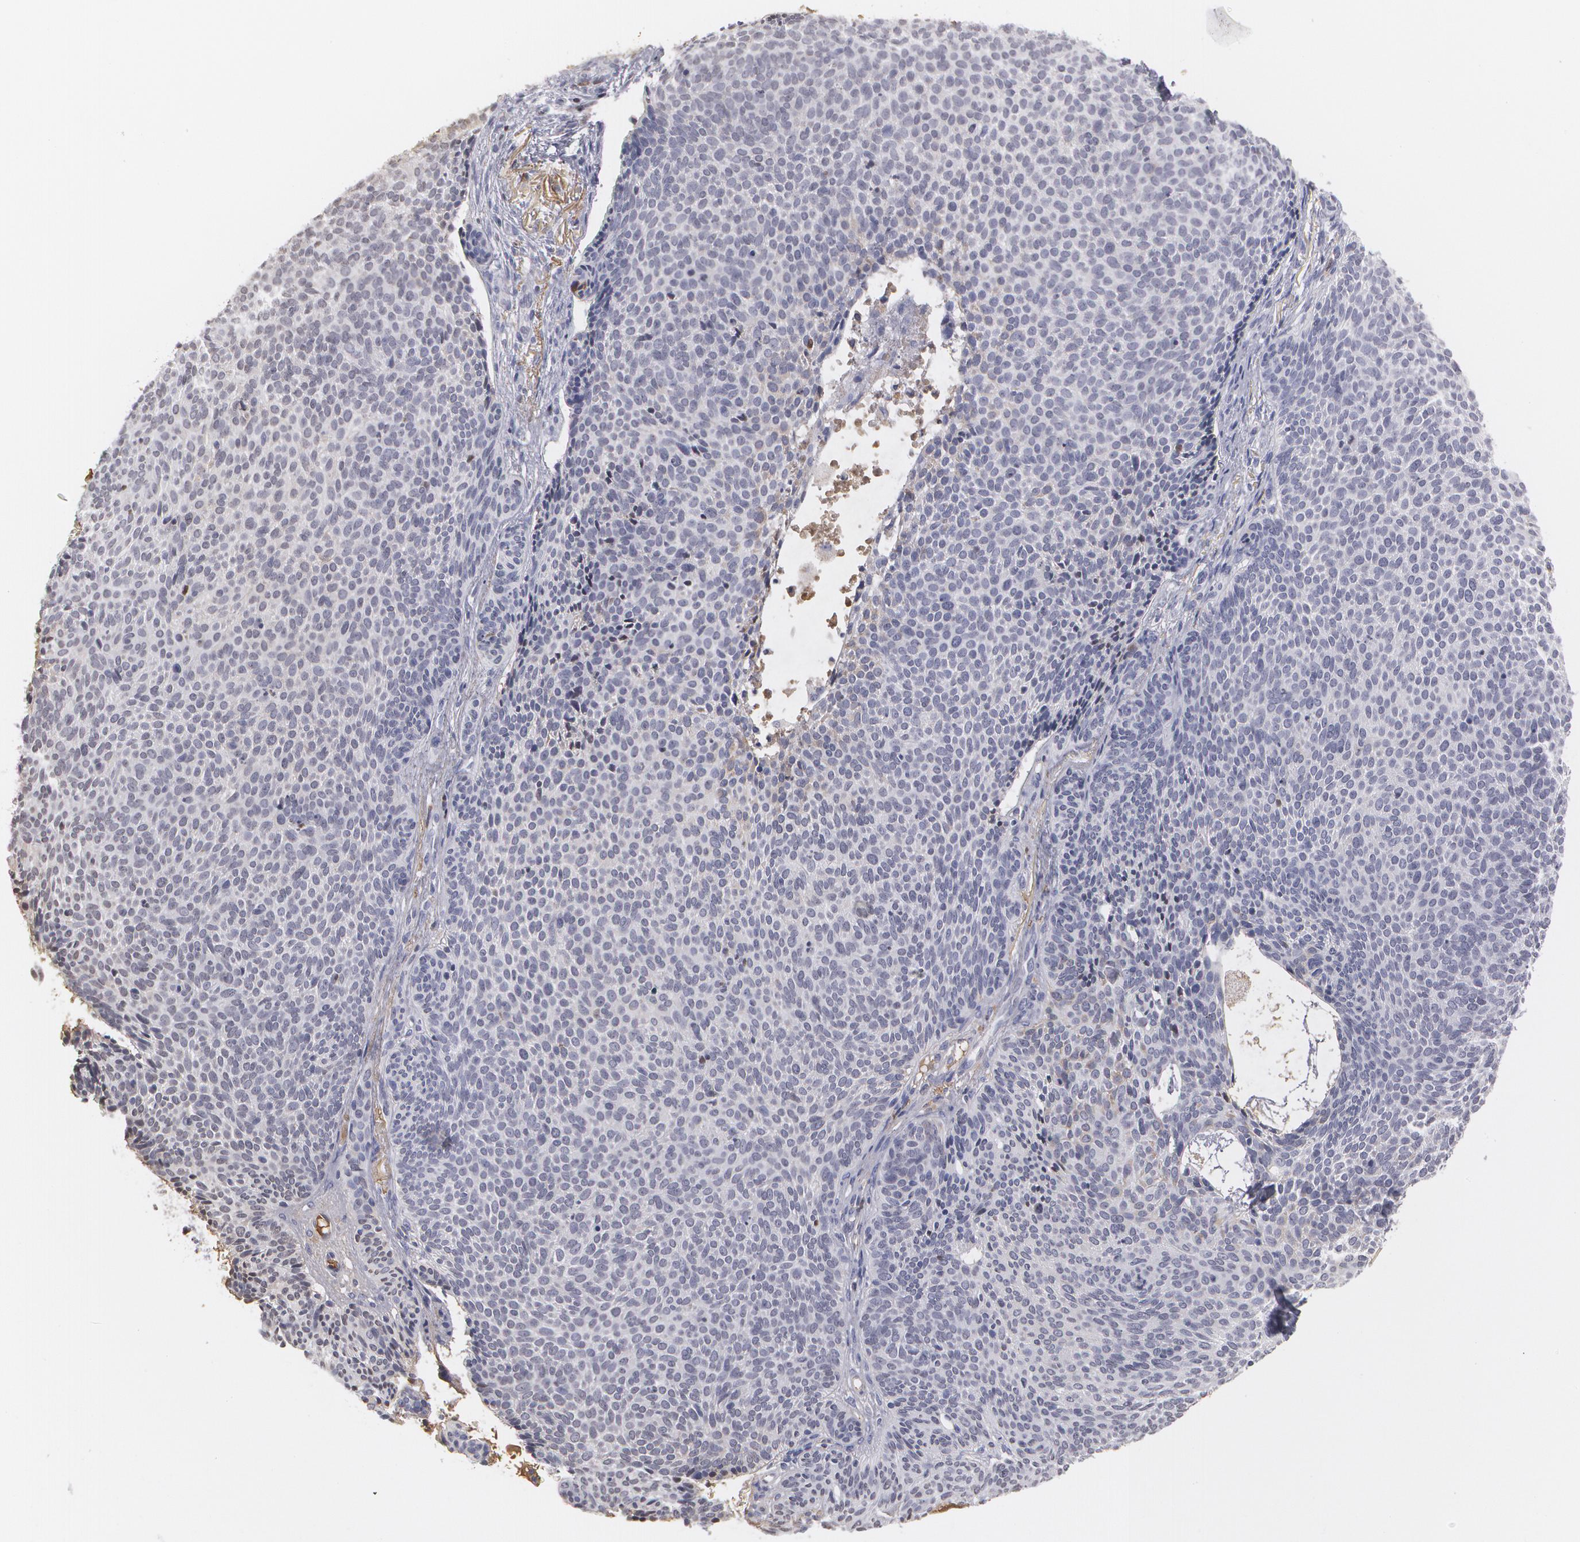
{"staining": {"intensity": "negative", "quantity": "none", "location": "none"}, "tissue": "skin cancer", "cell_type": "Tumor cells", "image_type": "cancer", "snomed": [{"axis": "morphology", "description": "Basal cell carcinoma"}, {"axis": "topography", "description": "Skin"}], "caption": "A histopathology image of skin basal cell carcinoma stained for a protein shows no brown staining in tumor cells.", "gene": "SERPINA1", "patient": {"sex": "male", "age": 84}}